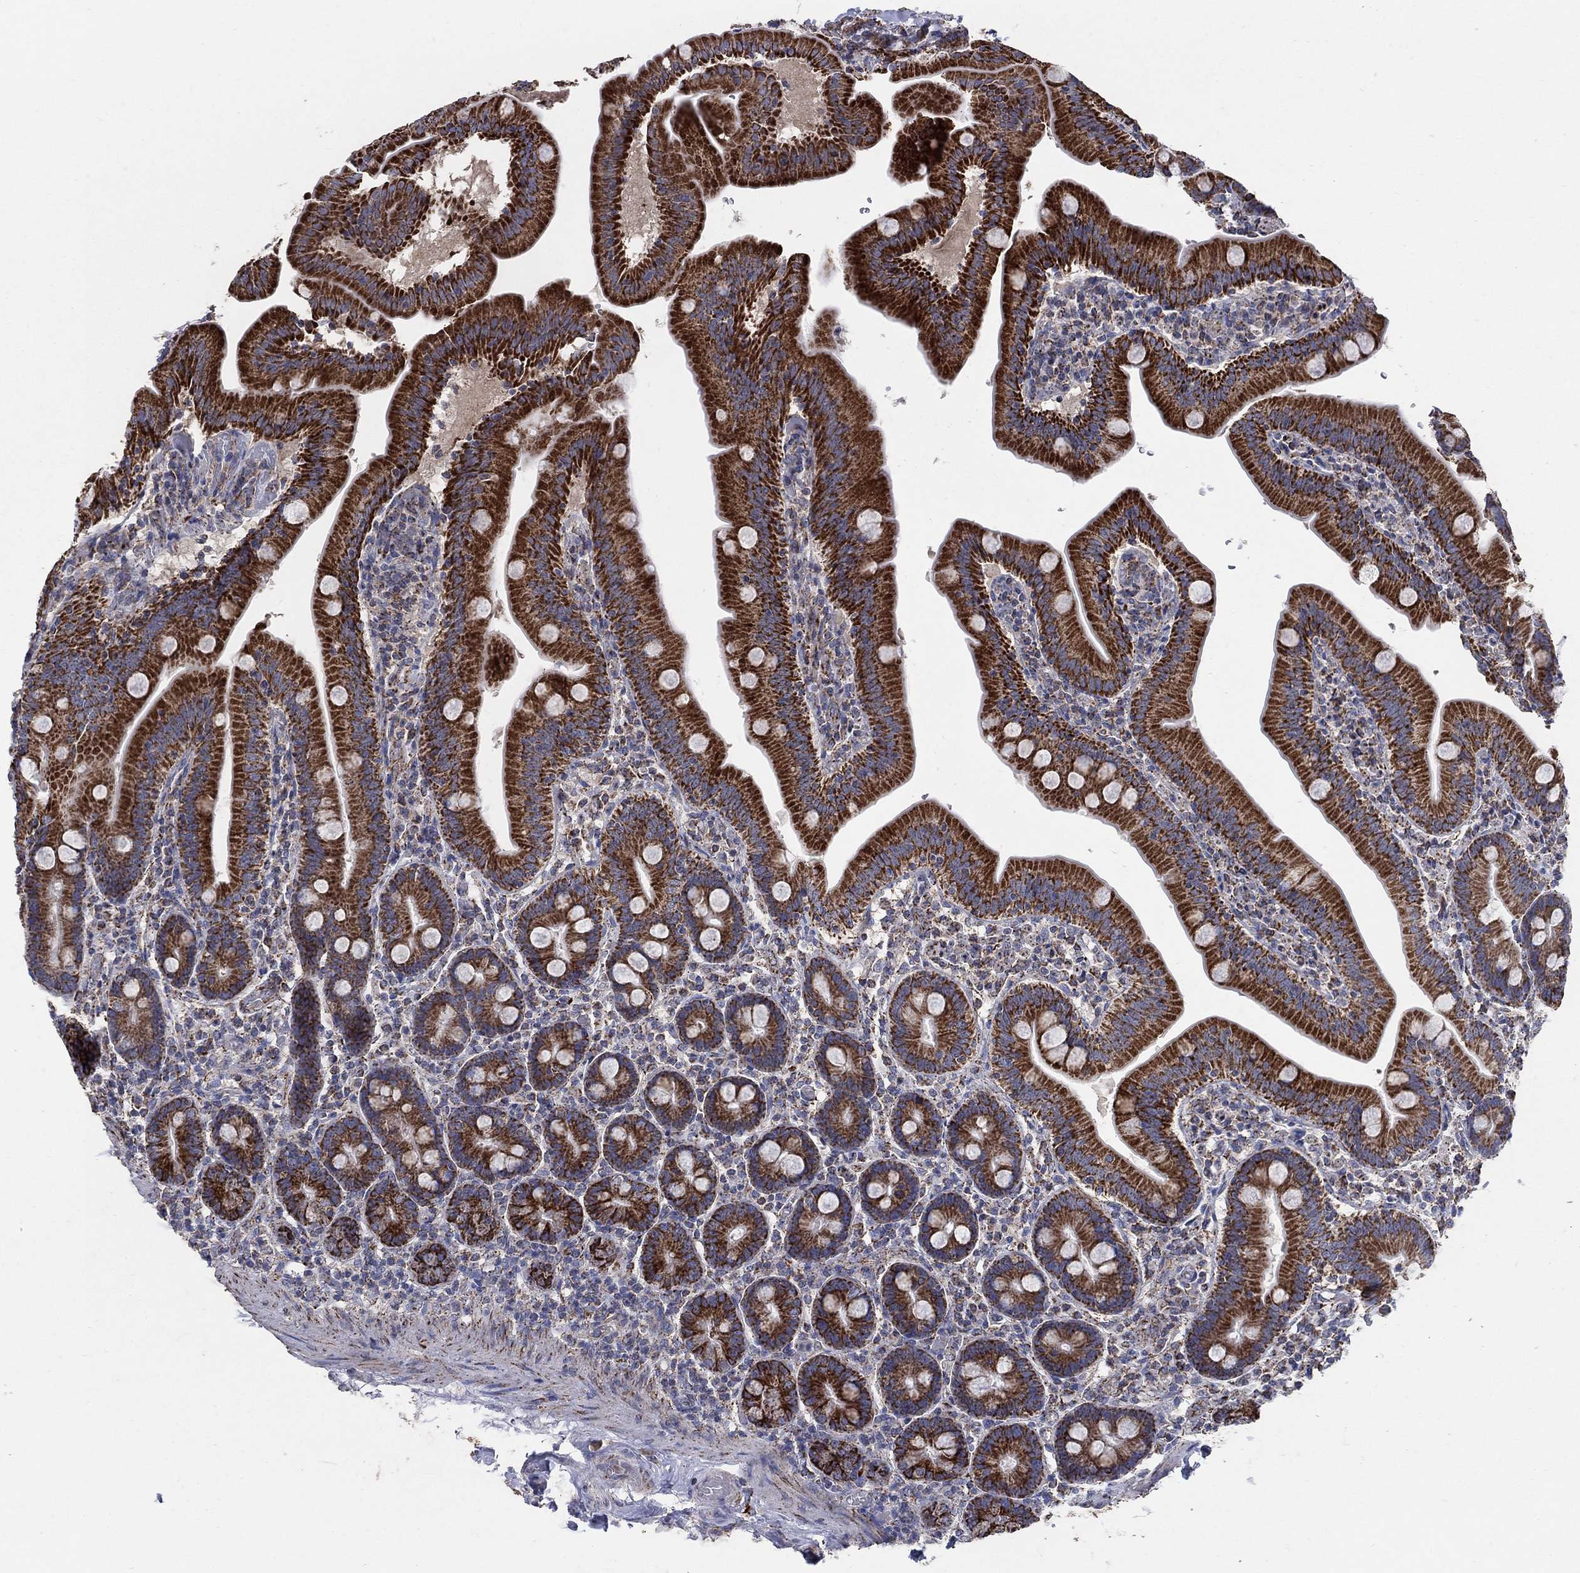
{"staining": {"intensity": "strong", "quantity": "25%-75%", "location": "cytoplasmic/membranous"}, "tissue": "small intestine", "cell_type": "Glandular cells", "image_type": "normal", "snomed": [{"axis": "morphology", "description": "Normal tissue, NOS"}, {"axis": "topography", "description": "Small intestine"}], "caption": "An image of human small intestine stained for a protein exhibits strong cytoplasmic/membranous brown staining in glandular cells. (DAB IHC, brown staining for protein, blue staining for nuclei).", "gene": "PNPLA2", "patient": {"sex": "male", "age": 37}}